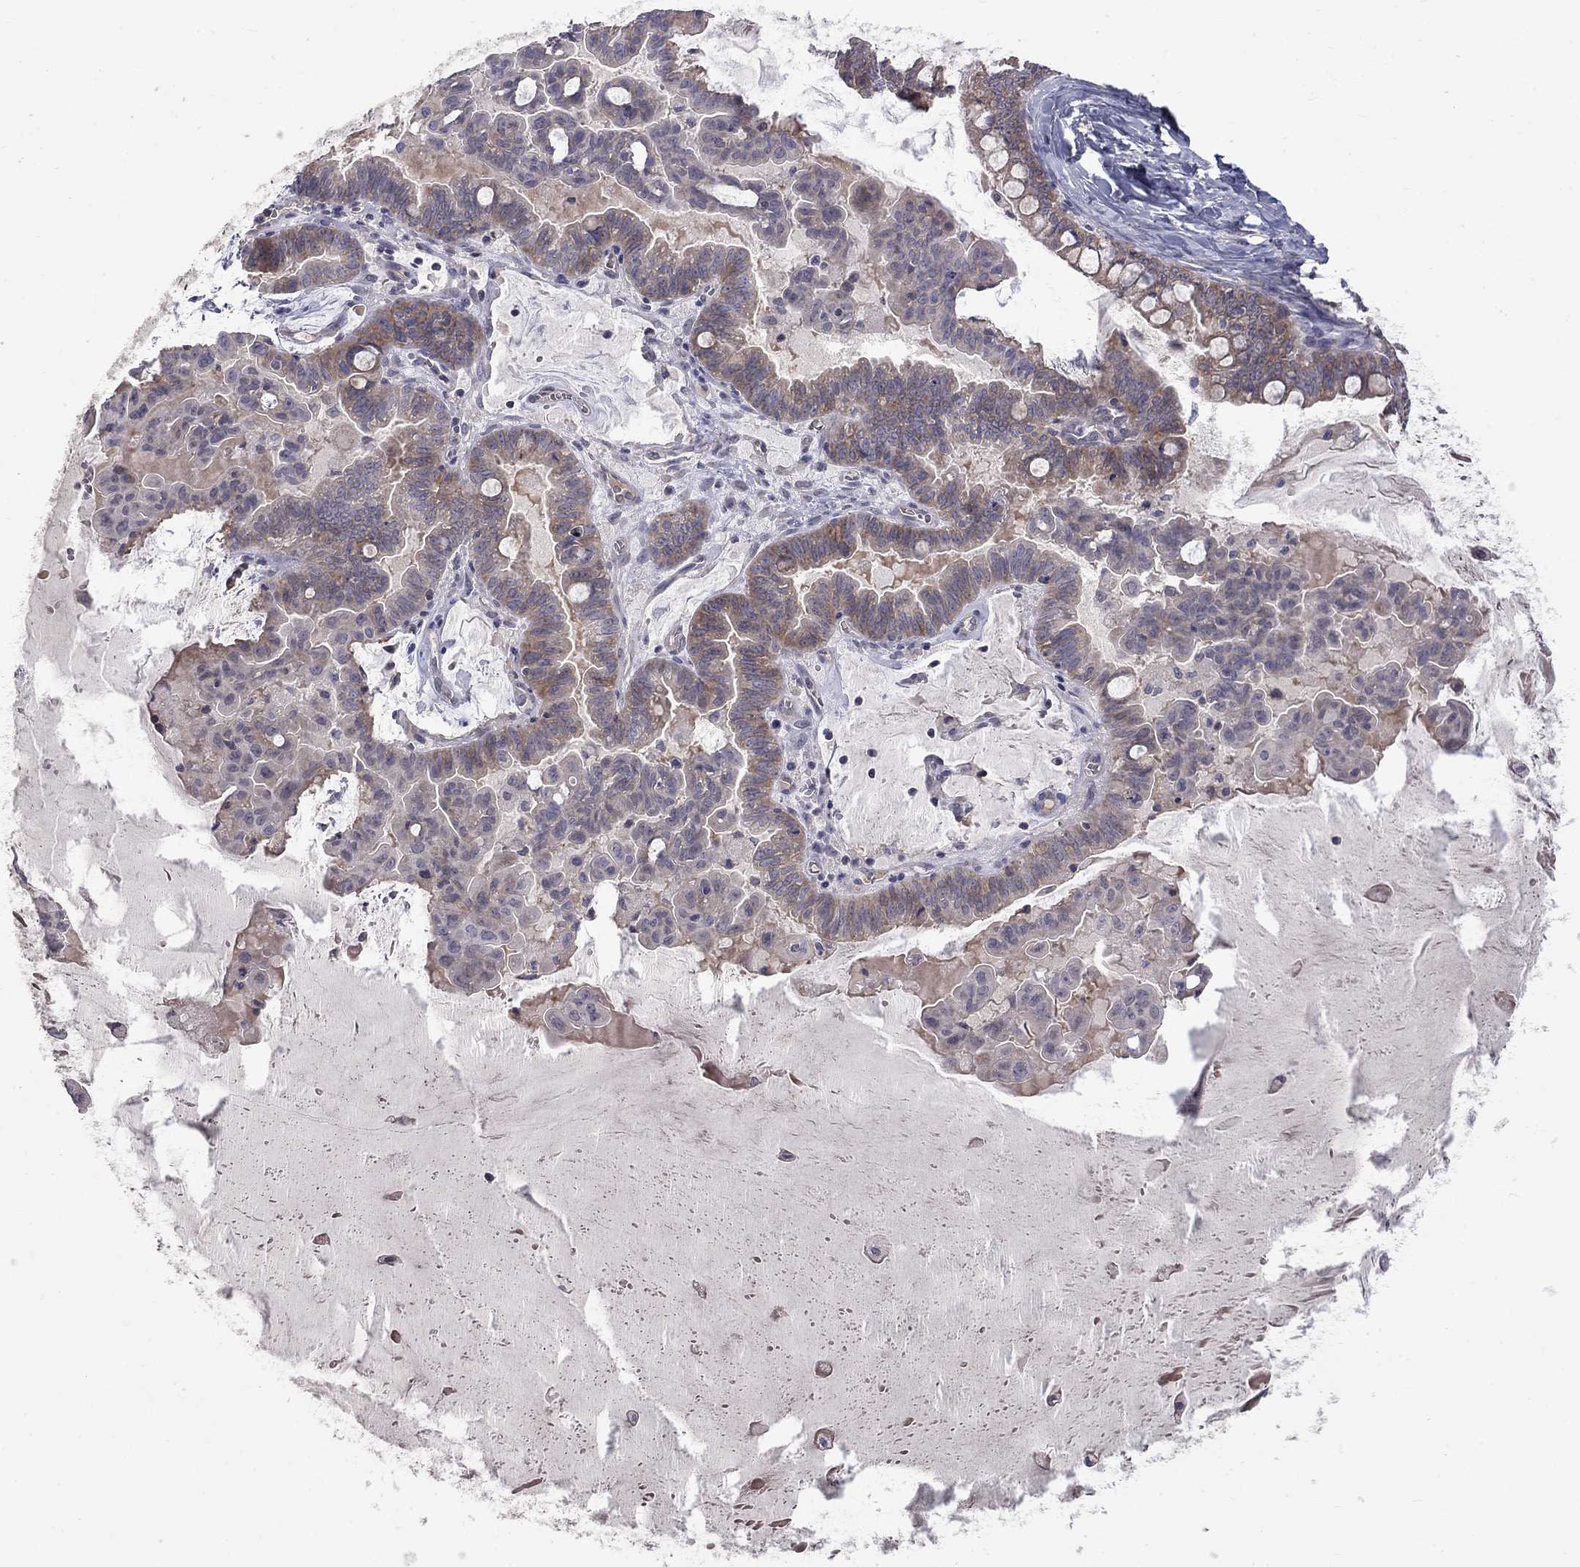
{"staining": {"intensity": "moderate", "quantity": "25%-75%", "location": "cytoplasmic/membranous"}, "tissue": "ovarian cancer", "cell_type": "Tumor cells", "image_type": "cancer", "snomed": [{"axis": "morphology", "description": "Cystadenocarcinoma, mucinous, NOS"}, {"axis": "topography", "description": "Ovary"}], "caption": "Moderate cytoplasmic/membranous staining for a protein is appreciated in approximately 25%-75% of tumor cells of ovarian cancer (mucinous cystadenocarcinoma) using immunohistochemistry.", "gene": "SLC39A14", "patient": {"sex": "female", "age": 63}}